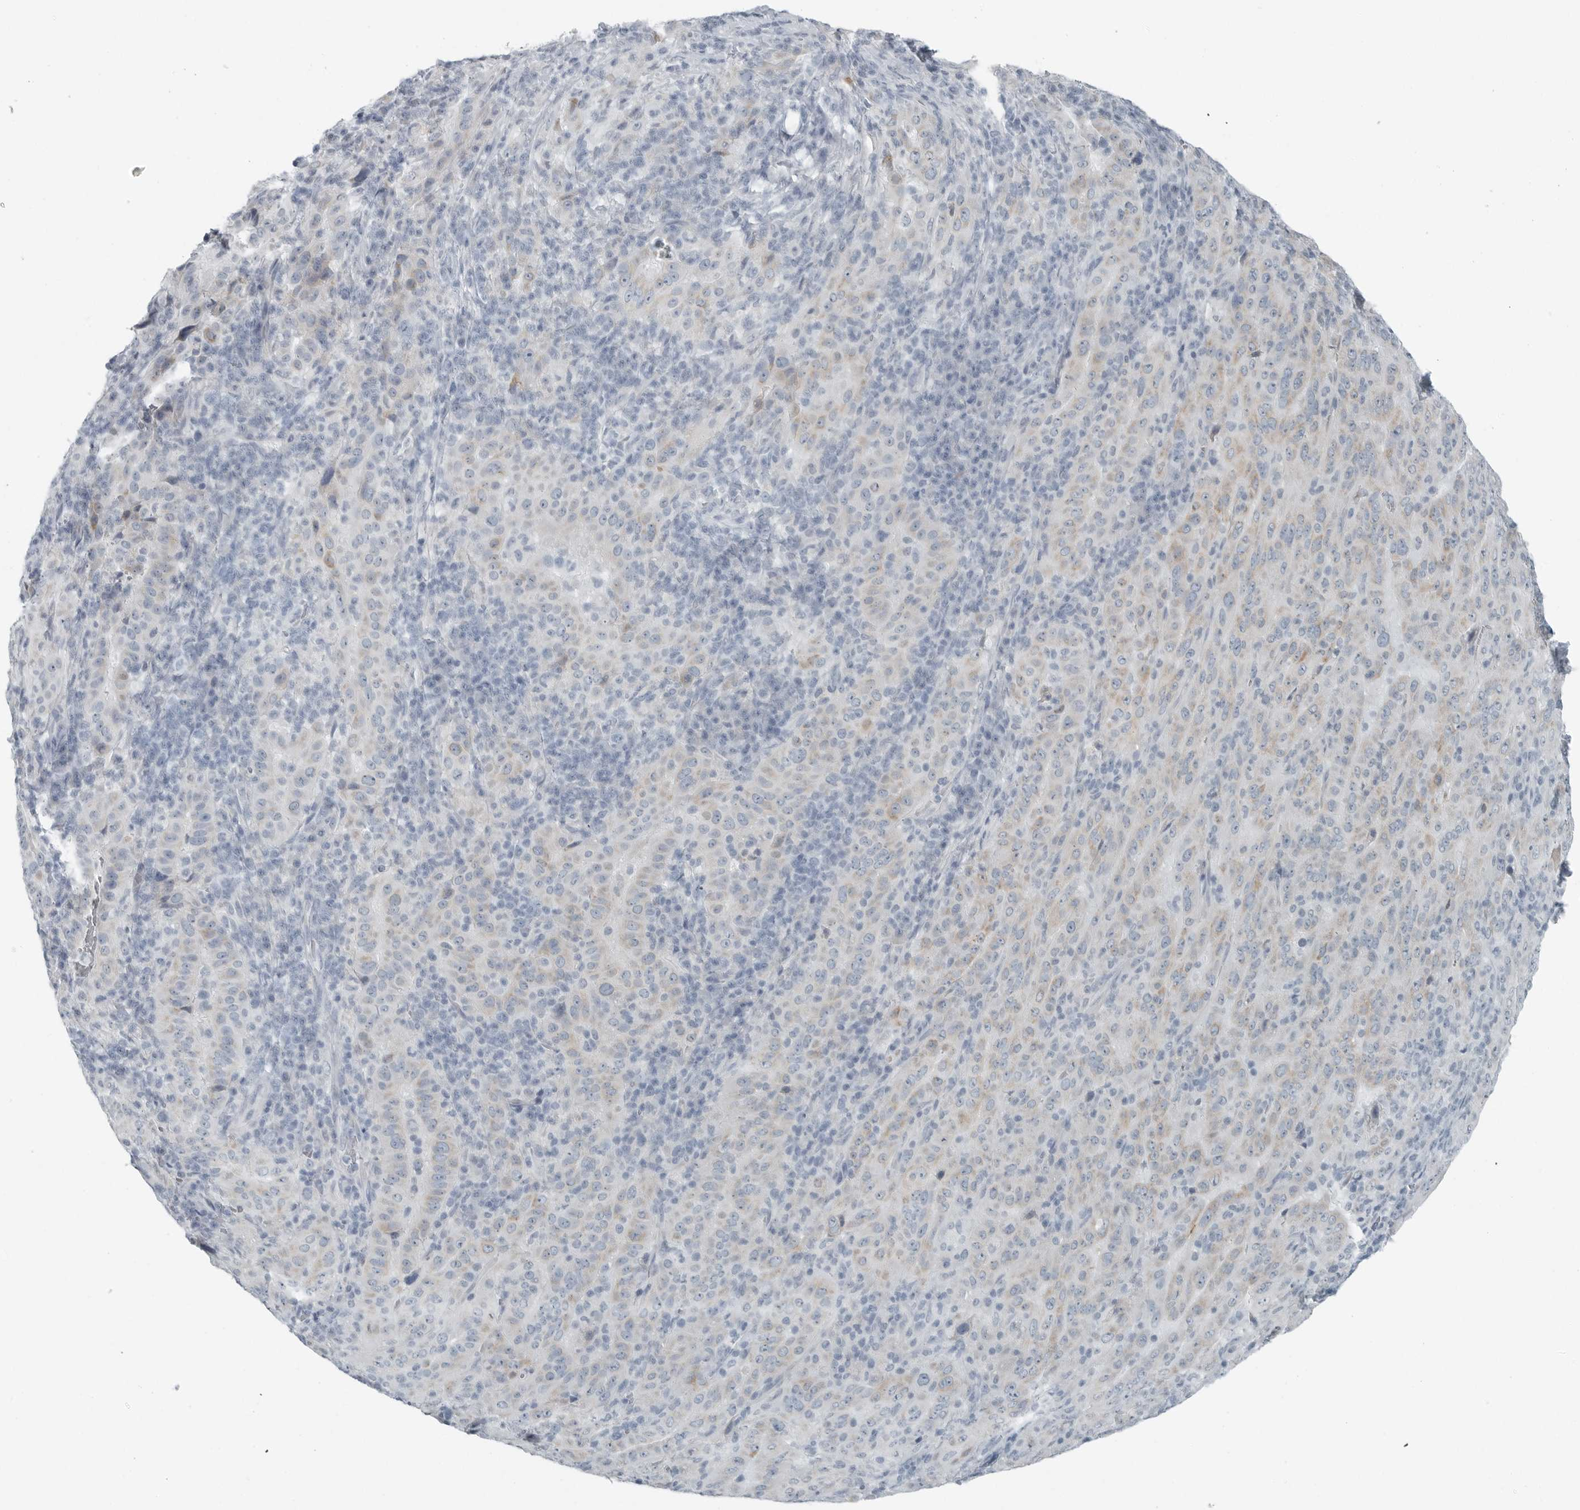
{"staining": {"intensity": "weak", "quantity": "25%-75%", "location": "cytoplasmic/membranous"}, "tissue": "pancreatic cancer", "cell_type": "Tumor cells", "image_type": "cancer", "snomed": [{"axis": "morphology", "description": "Adenocarcinoma, NOS"}, {"axis": "topography", "description": "Pancreas"}], "caption": "High-power microscopy captured an immunohistochemistry image of pancreatic adenocarcinoma, revealing weak cytoplasmic/membranous positivity in about 25%-75% of tumor cells.", "gene": "ZPBP2", "patient": {"sex": "male", "age": 63}}